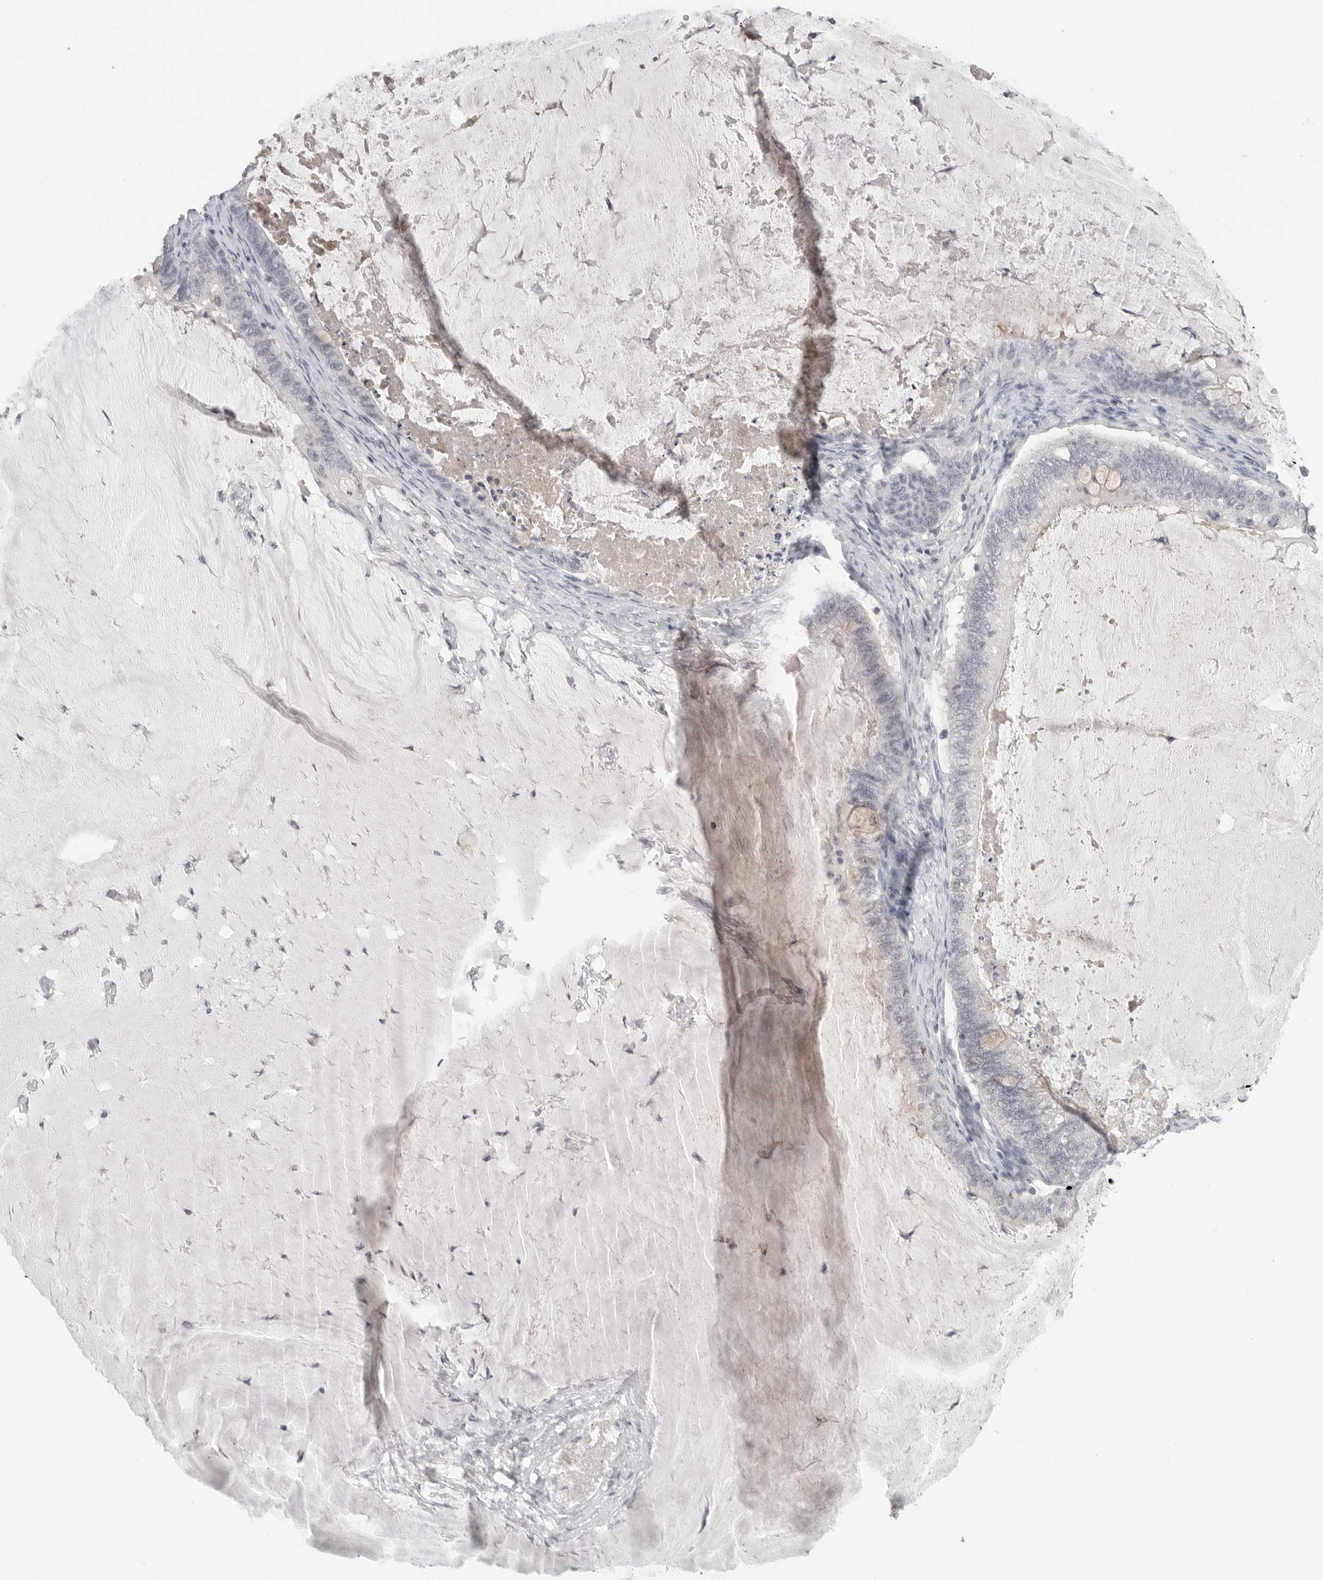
{"staining": {"intensity": "moderate", "quantity": "<25%", "location": "cytoplasmic/membranous"}, "tissue": "ovarian cancer", "cell_type": "Tumor cells", "image_type": "cancer", "snomed": [{"axis": "morphology", "description": "Cystadenocarcinoma, mucinous, NOS"}, {"axis": "topography", "description": "Ovary"}], "caption": "The histopathology image exhibits staining of ovarian cancer (mucinous cystadenocarcinoma), revealing moderate cytoplasmic/membranous protein expression (brown color) within tumor cells.", "gene": "BPIFA1", "patient": {"sex": "female", "age": 61}}